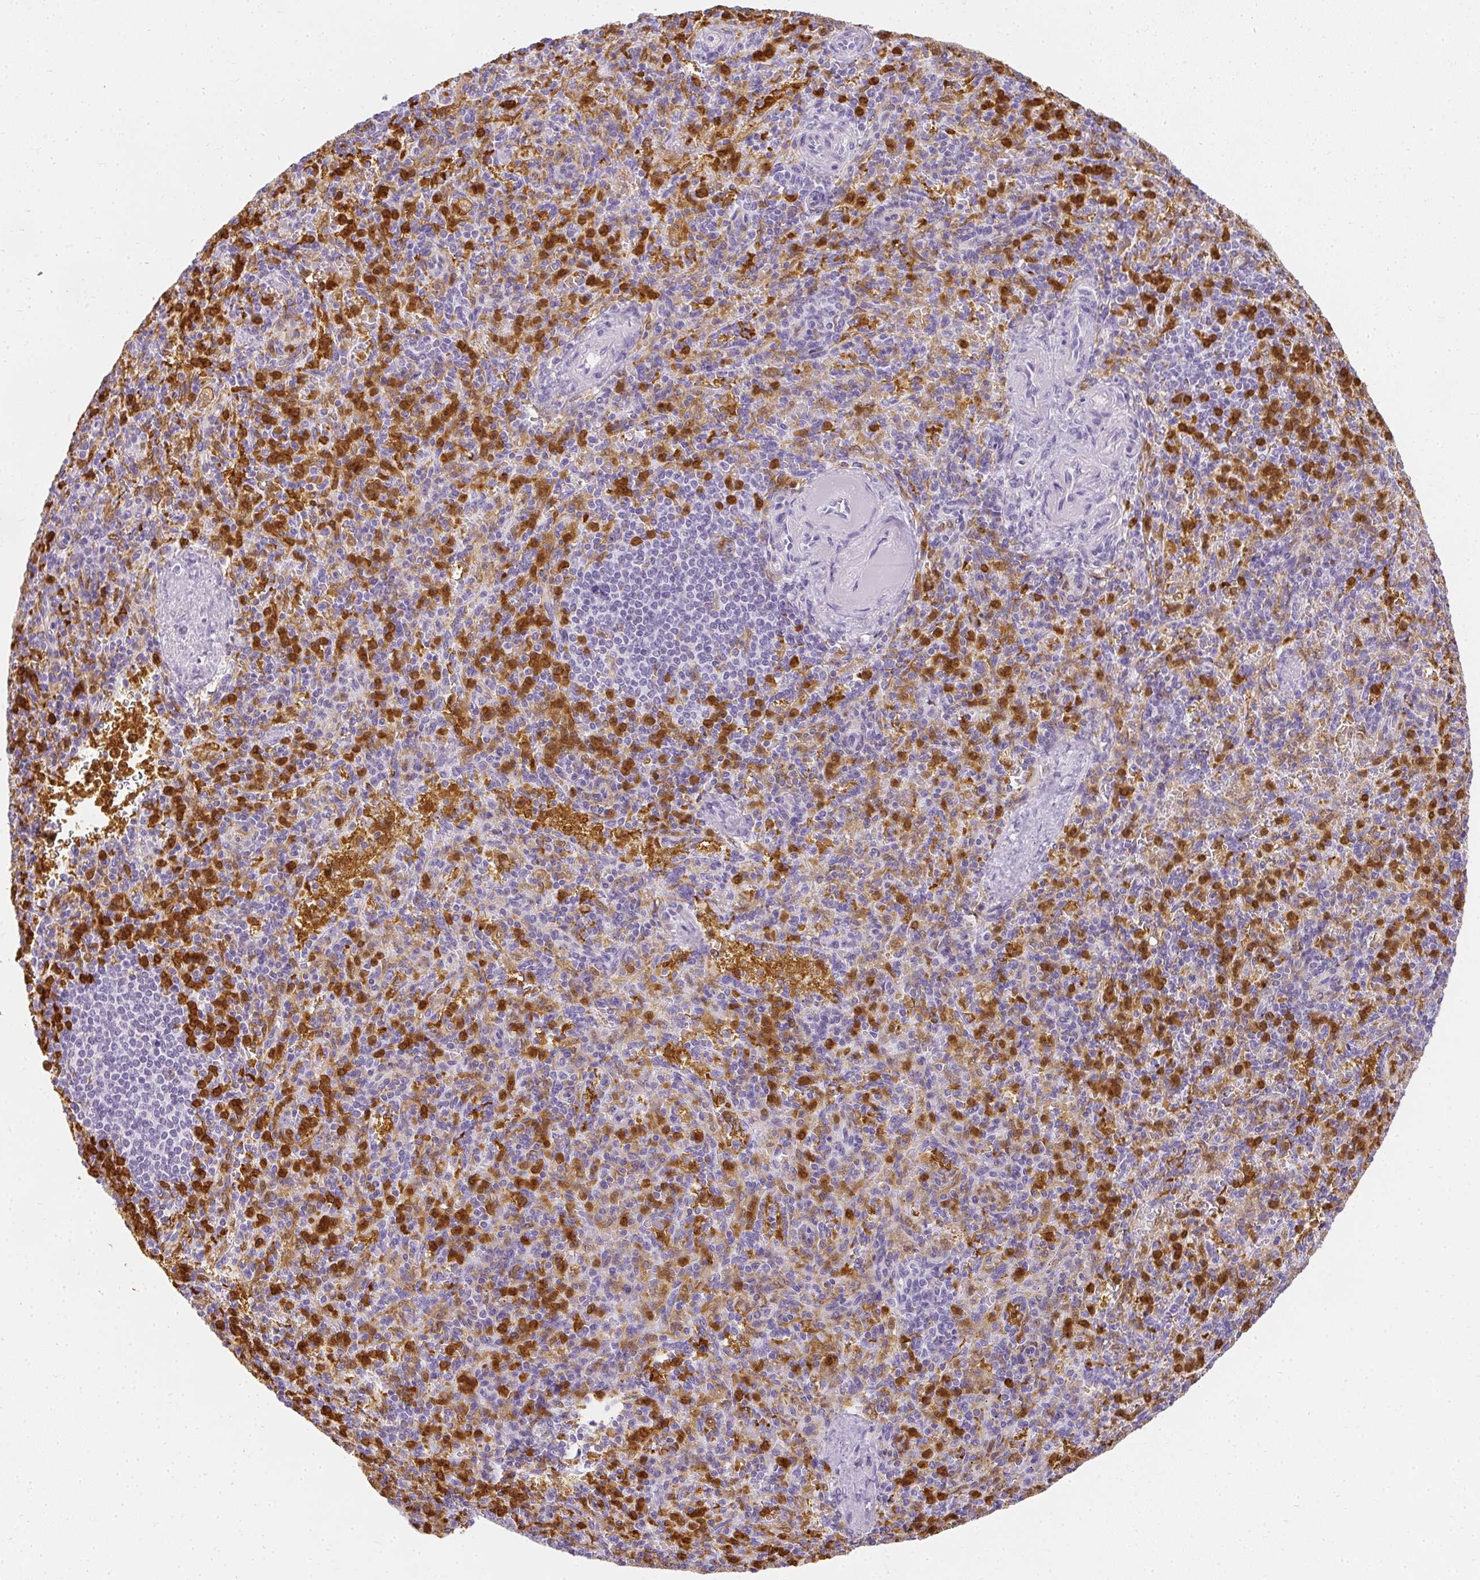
{"staining": {"intensity": "strong", "quantity": "25%-75%", "location": "cytoplasmic/membranous"}, "tissue": "spleen", "cell_type": "Cells in red pulp", "image_type": "normal", "snomed": [{"axis": "morphology", "description": "Normal tissue, NOS"}, {"axis": "topography", "description": "Spleen"}], "caption": "Approximately 25%-75% of cells in red pulp in normal spleen reveal strong cytoplasmic/membranous protein positivity as visualized by brown immunohistochemical staining.", "gene": "HK3", "patient": {"sex": "female", "age": 74}}